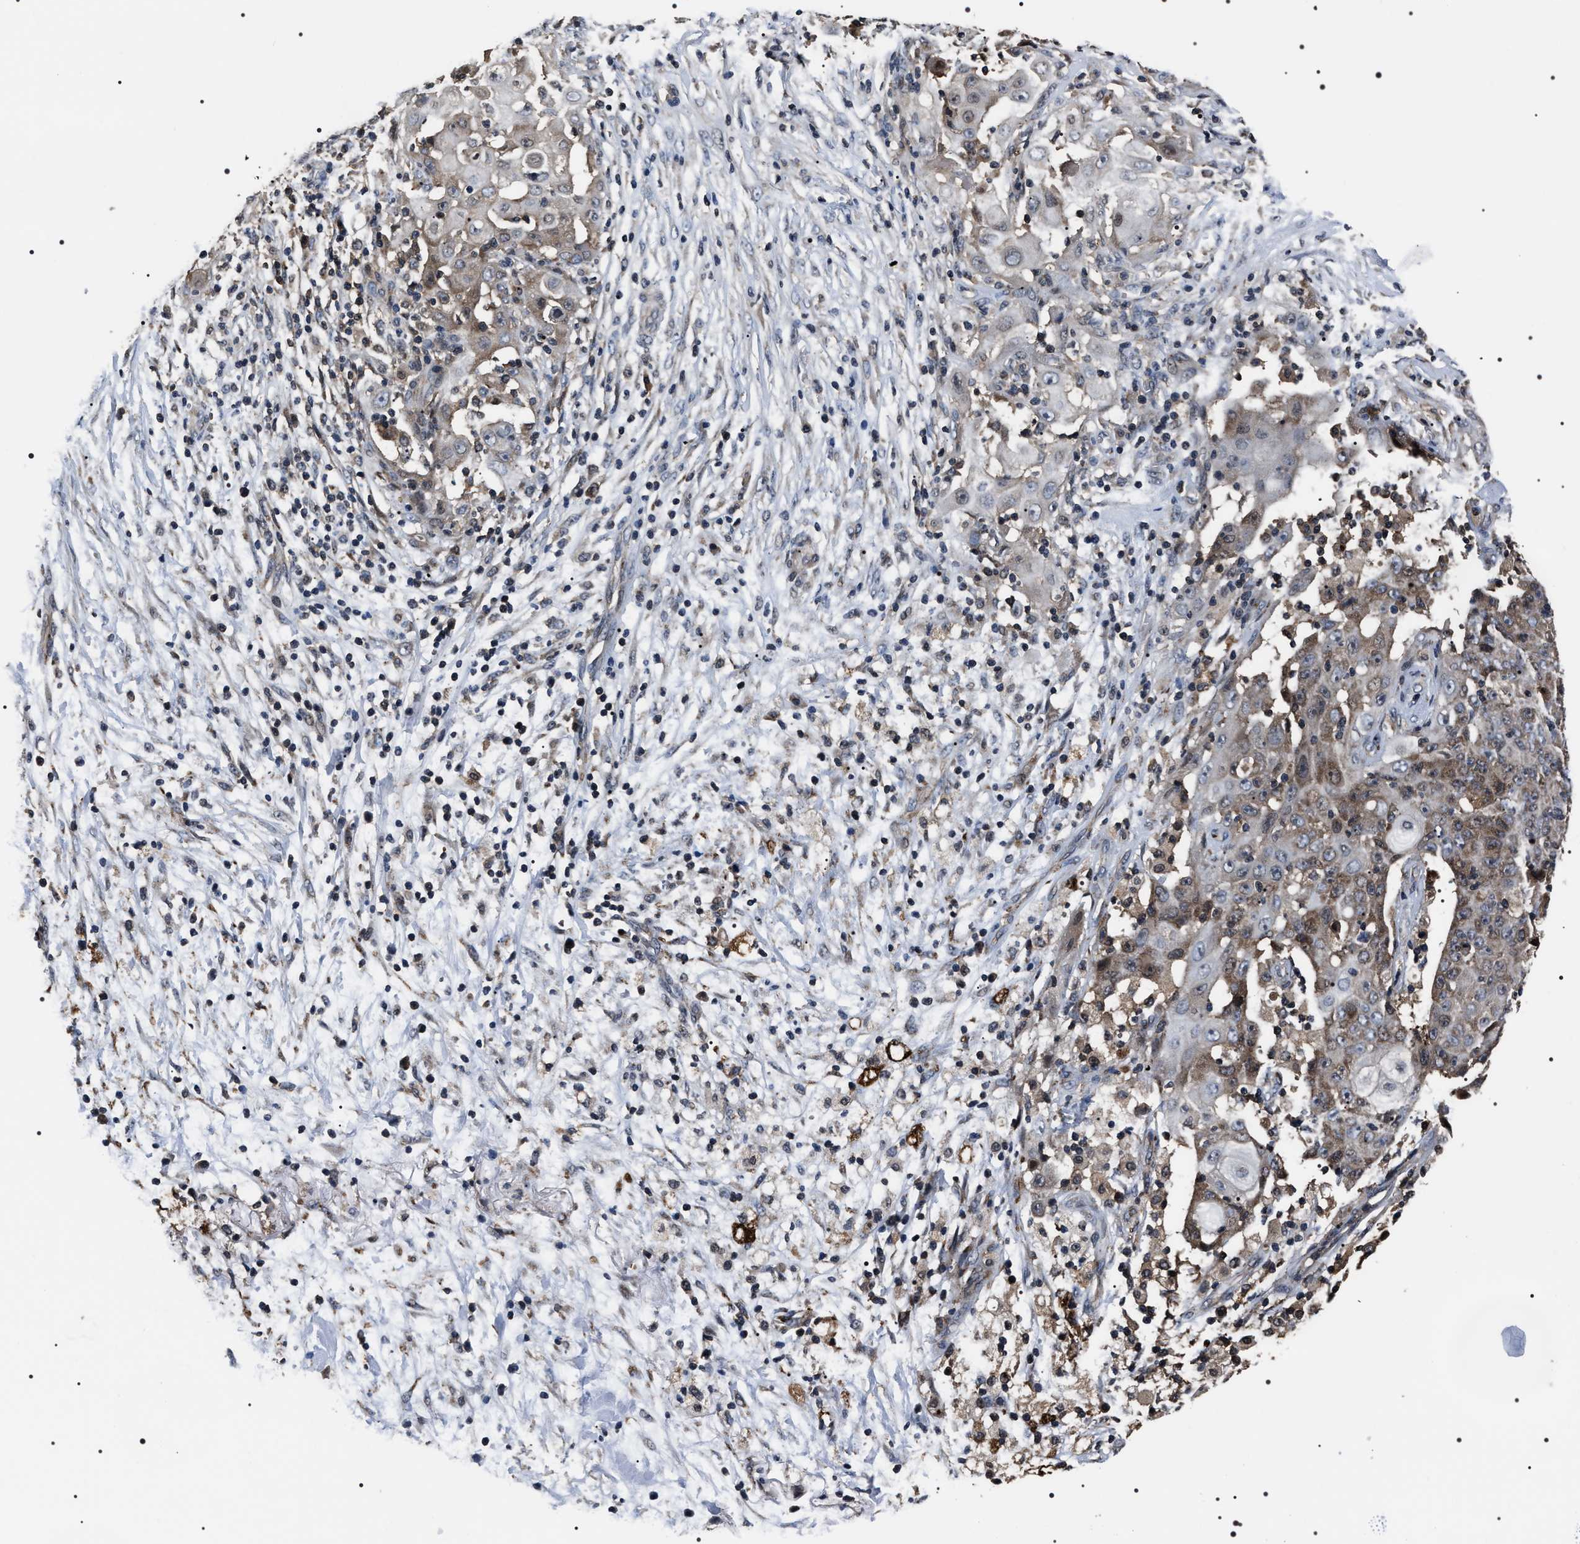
{"staining": {"intensity": "weak", "quantity": "<25%", "location": "cytoplasmic/membranous,nuclear"}, "tissue": "ovarian cancer", "cell_type": "Tumor cells", "image_type": "cancer", "snomed": [{"axis": "morphology", "description": "Carcinoma, endometroid"}, {"axis": "topography", "description": "Ovary"}], "caption": "Histopathology image shows no significant protein positivity in tumor cells of ovarian cancer. (DAB IHC visualized using brightfield microscopy, high magnification).", "gene": "SIPA1", "patient": {"sex": "female", "age": 42}}